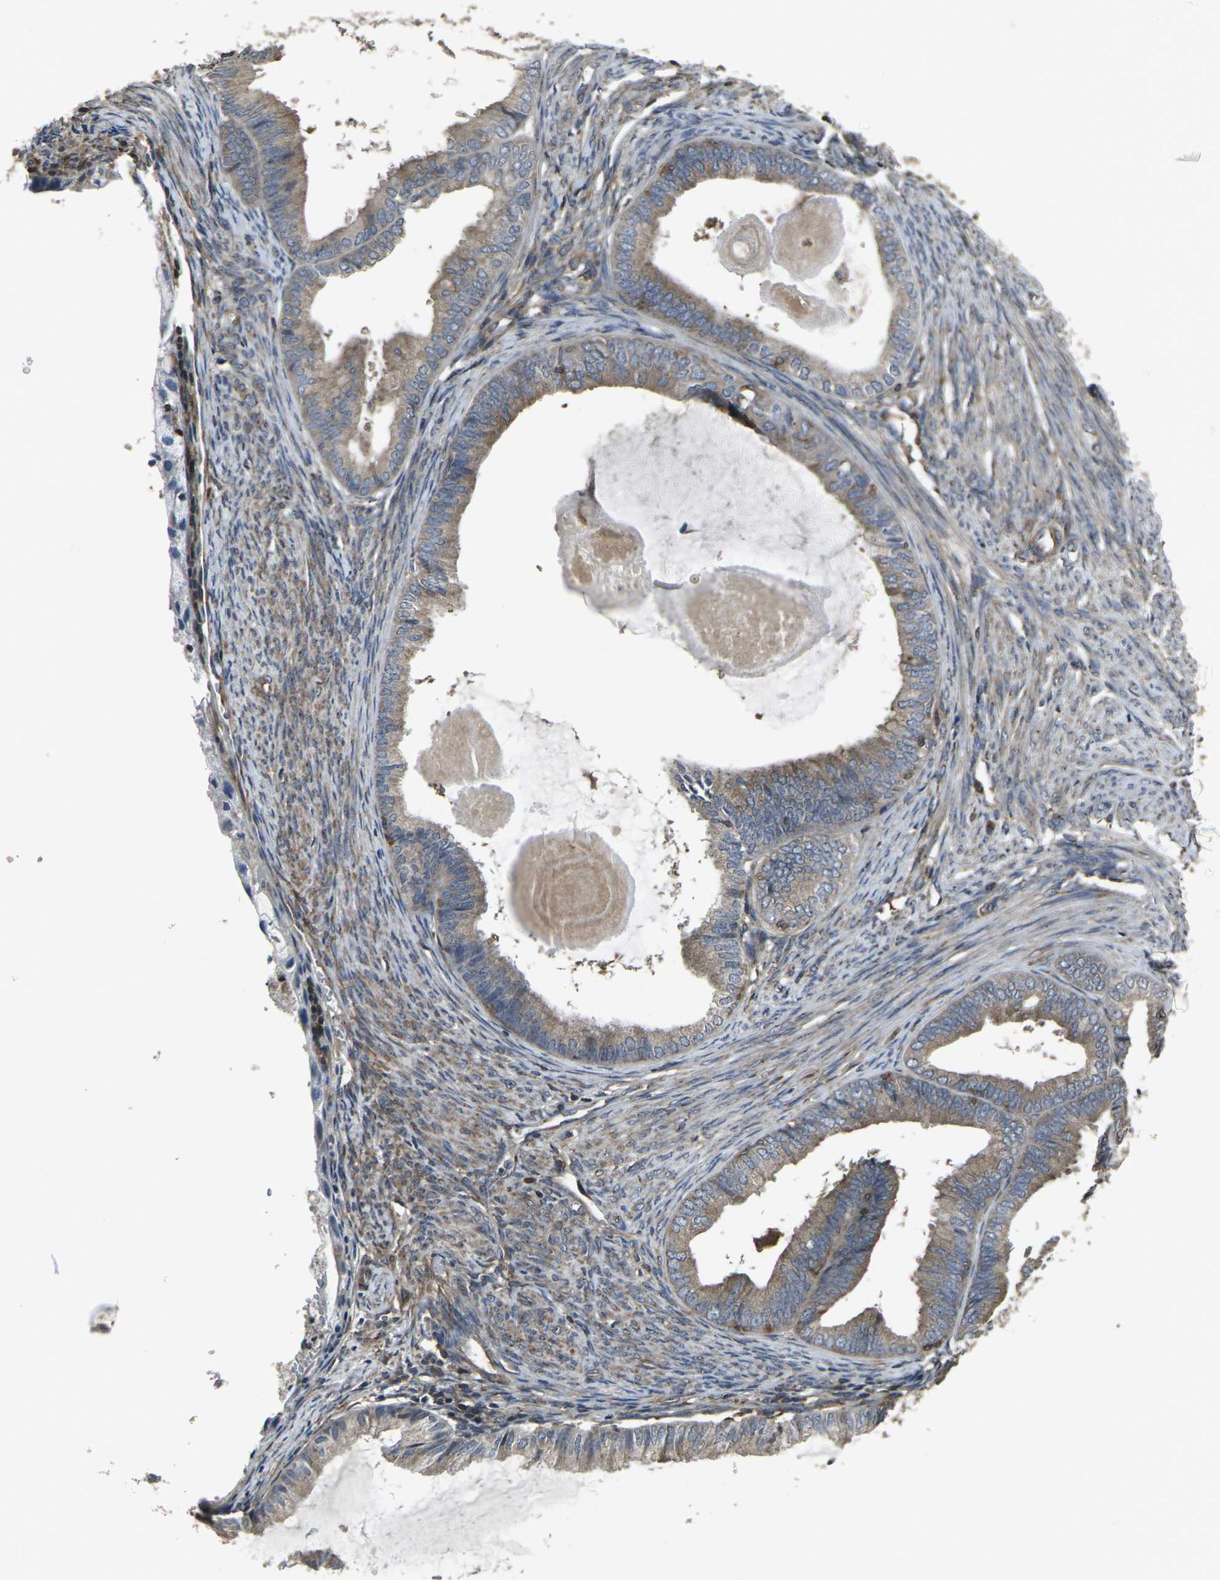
{"staining": {"intensity": "weak", "quantity": ">75%", "location": "cytoplasmic/membranous"}, "tissue": "endometrial cancer", "cell_type": "Tumor cells", "image_type": "cancer", "snomed": [{"axis": "morphology", "description": "Adenocarcinoma, NOS"}, {"axis": "topography", "description": "Endometrium"}], "caption": "Endometrial cancer stained for a protein (brown) demonstrates weak cytoplasmic/membranous positive staining in about >75% of tumor cells.", "gene": "PRKACB", "patient": {"sex": "female", "age": 86}}